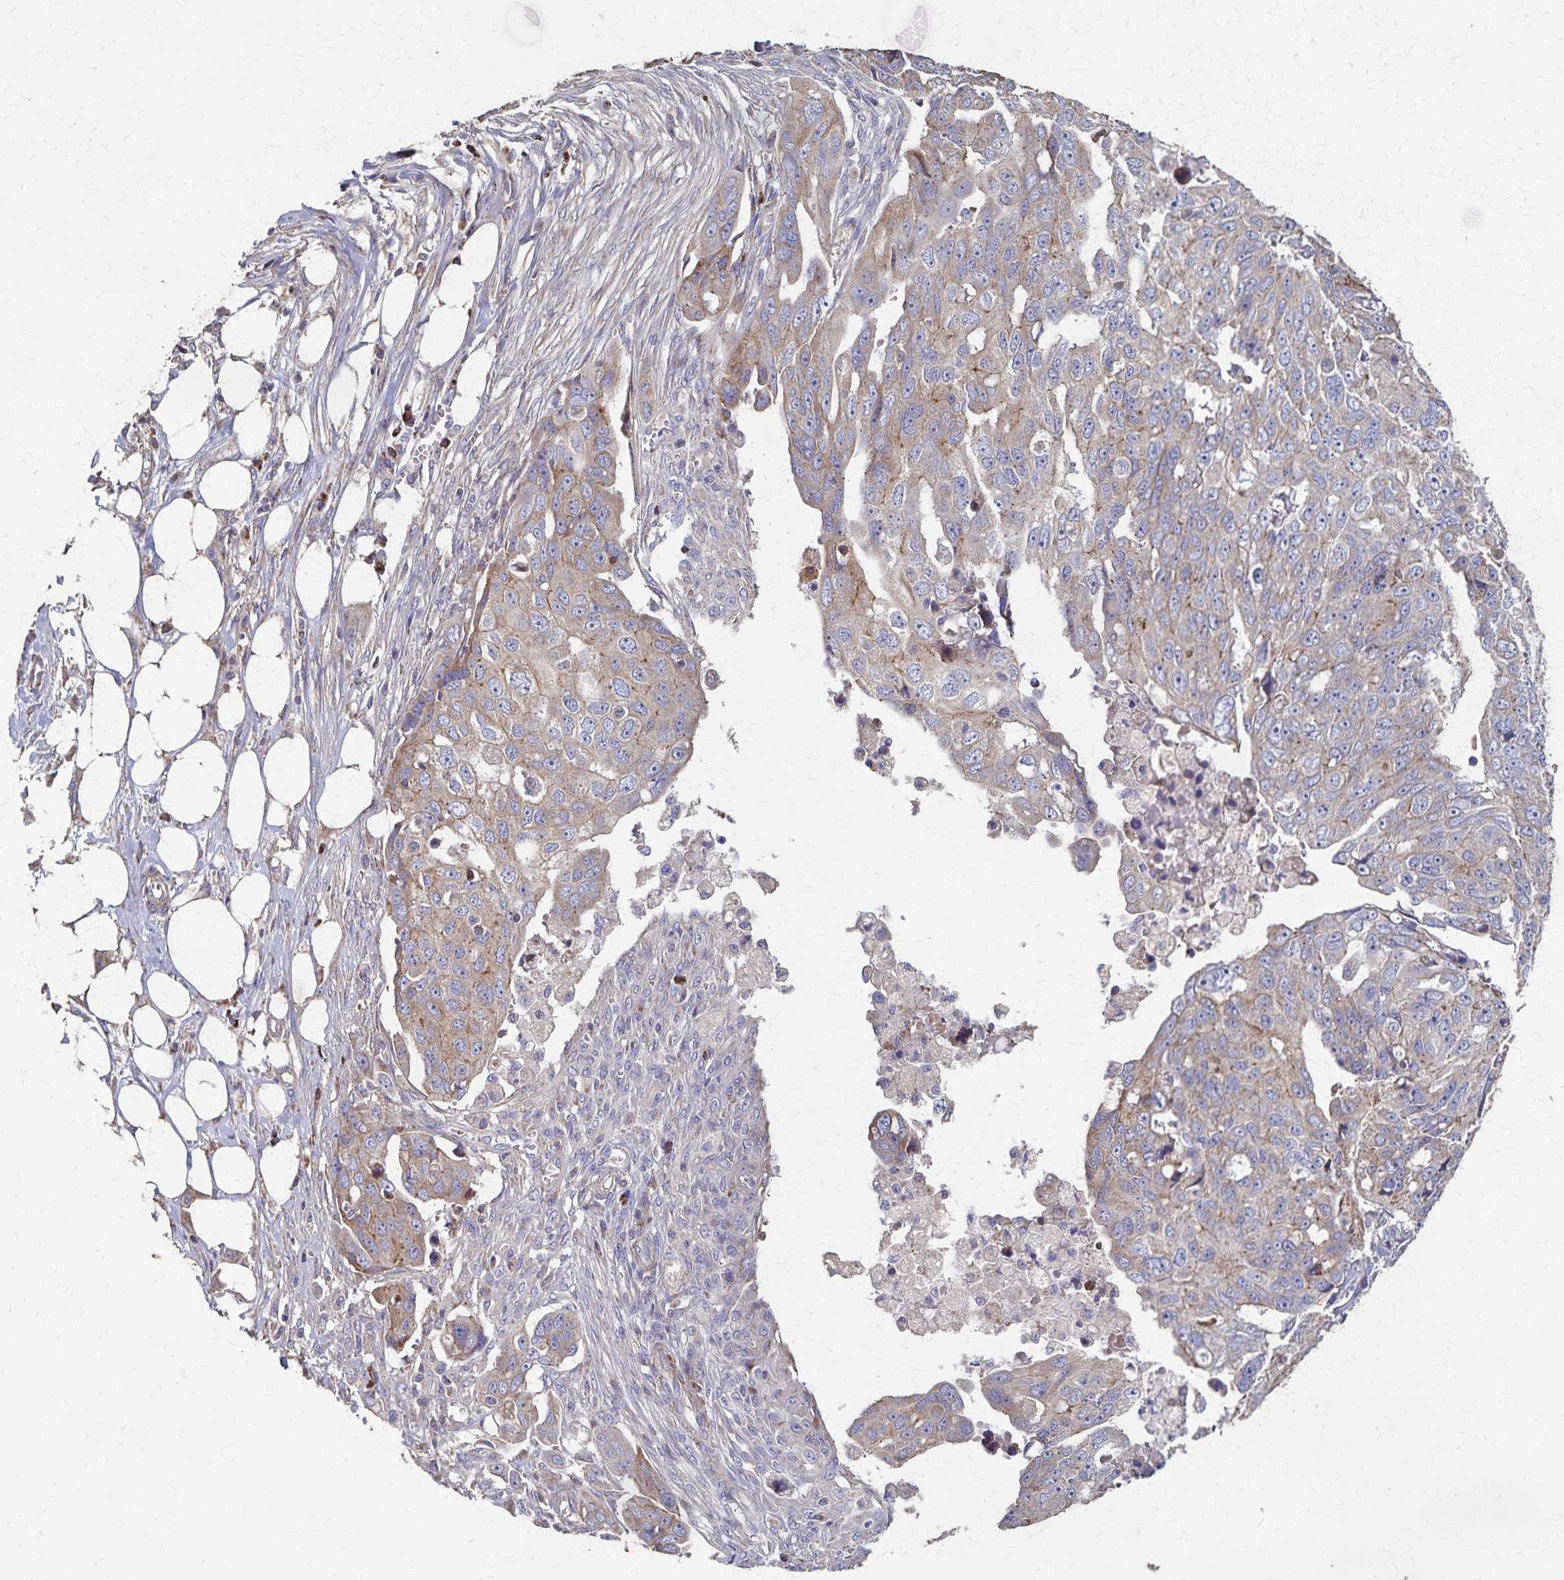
{"staining": {"intensity": "weak", "quantity": ">75%", "location": "cytoplasmic/membranous"}, "tissue": "ovarian cancer", "cell_type": "Tumor cells", "image_type": "cancer", "snomed": [{"axis": "morphology", "description": "Carcinoma, endometroid"}, {"axis": "topography", "description": "Ovary"}], "caption": "Protein expression by immunohistochemistry demonstrates weak cytoplasmic/membranous expression in approximately >75% of tumor cells in ovarian cancer (endometroid carcinoma).", "gene": "PGAP2", "patient": {"sex": "female", "age": 70}}